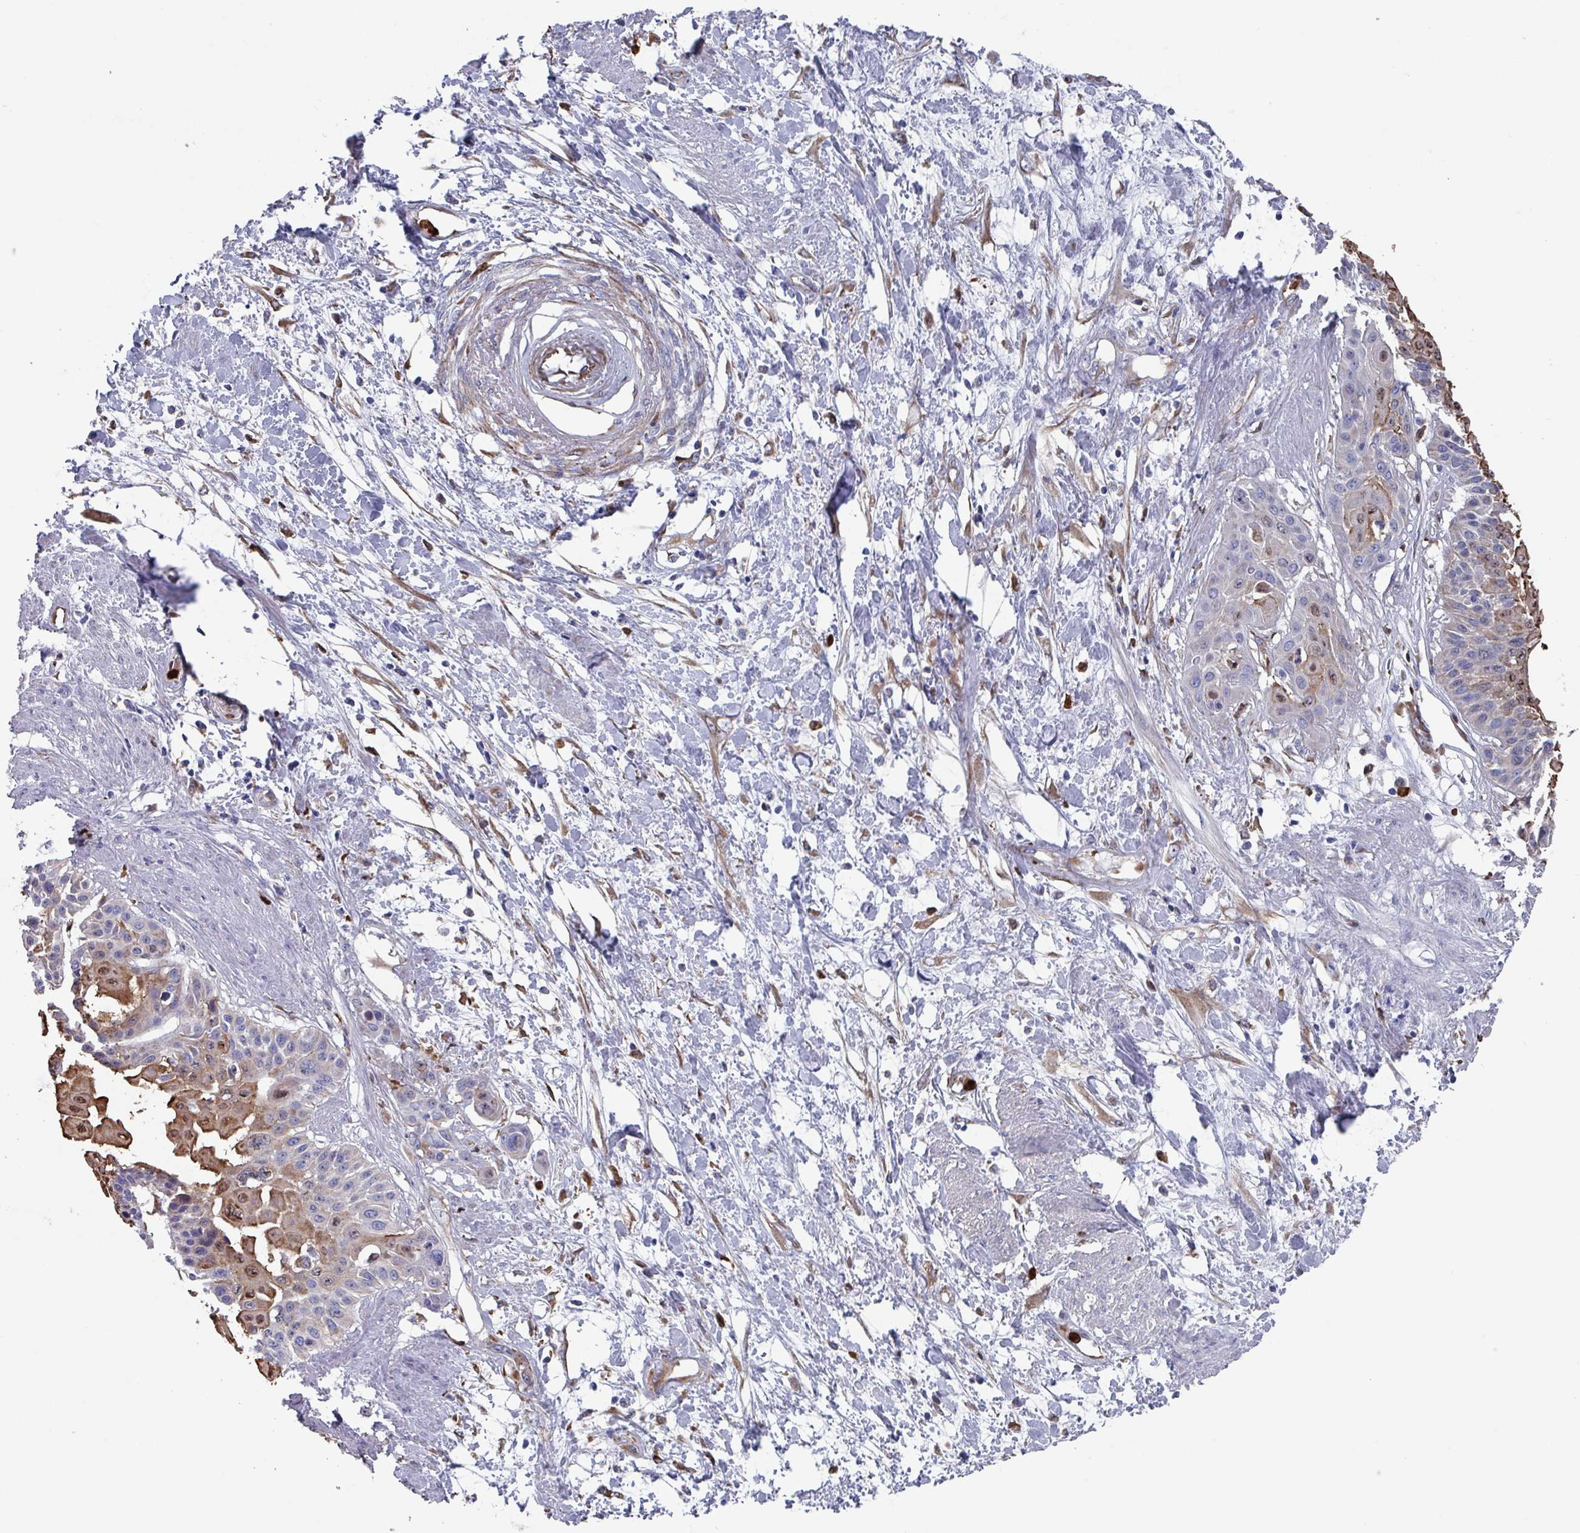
{"staining": {"intensity": "moderate", "quantity": "<25%", "location": "cytoplasmic/membranous,nuclear"}, "tissue": "cervical cancer", "cell_type": "Tumor cells", "image_type": "cancer", "snomed": [{"axis": "morphology", "description": "Squamous cell carcinoma, NOS"}, {"axis": "topography", "description": "Cervix"}], "caption": "Cervical cancer (squamous cell carcinoma) tissue exhibits moderate cytoplasmic/membranous and nuclear expression in approximately <25% of tumor cells, visualized by immunohistochemistry.", "gene": "UQCC2", "patient": {"sex": "female", "age": 57}}